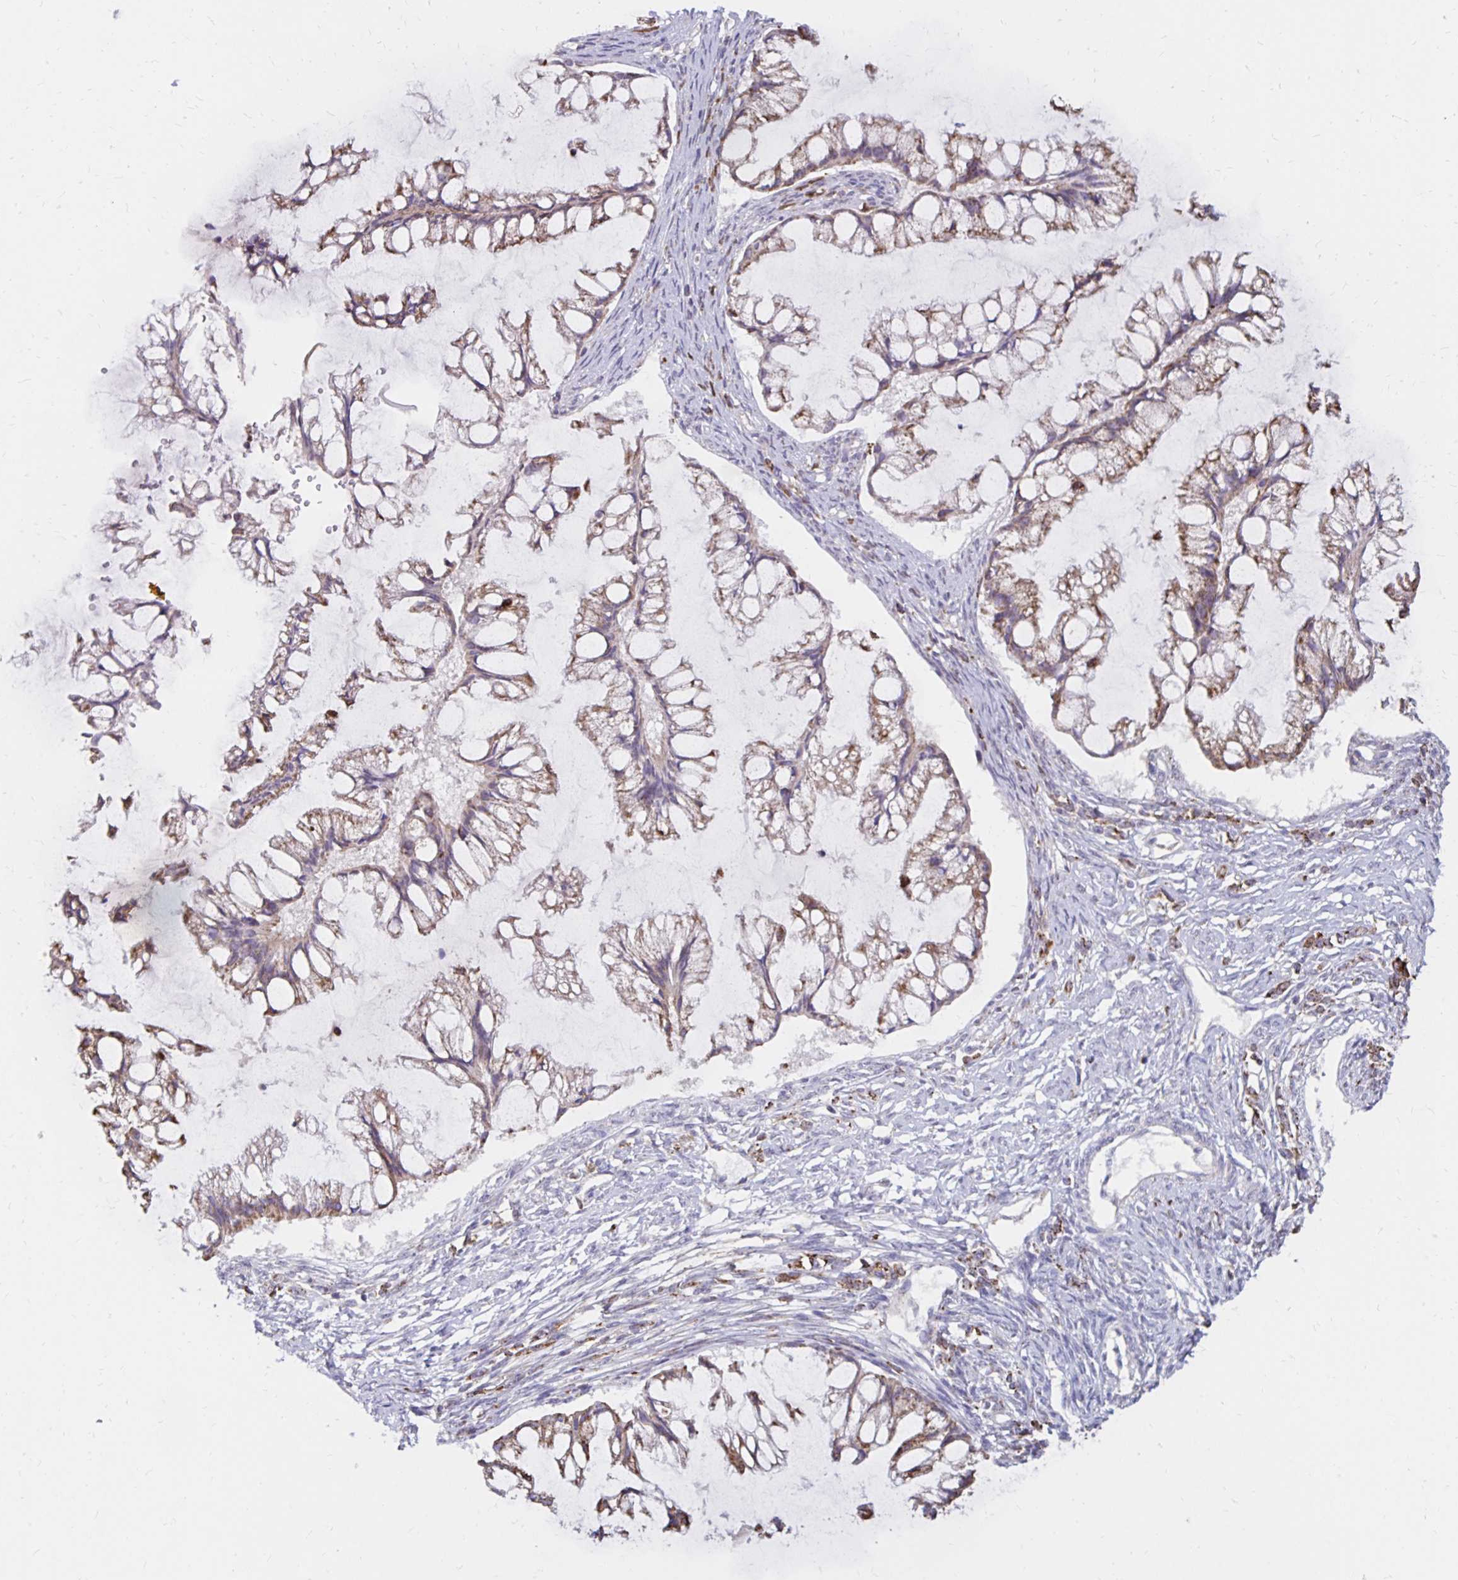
{"staining": {"intensity": "strong", "quantity": "25%-75%", "location": "cytoplasmic/membranous"}, "tissue": "ovarian cancer", "cell_type": "Tumor cells", "image_type": "cancer", "snomed": [{"axis": "morphology", "description": "Cystadenocarcinoma, mucinous, NOS"}, {"axis": "topography", "description": "Ovary"}], "caption": "The photomicrograph demonstrates staining of ovarian mucinous cystadenocarcinoma, revealing strong cytoplasmic/membranous protein expression (brown color) within tumor cells.", "gene": "IER3", "patient": {"sex": "female", "age": 73}}